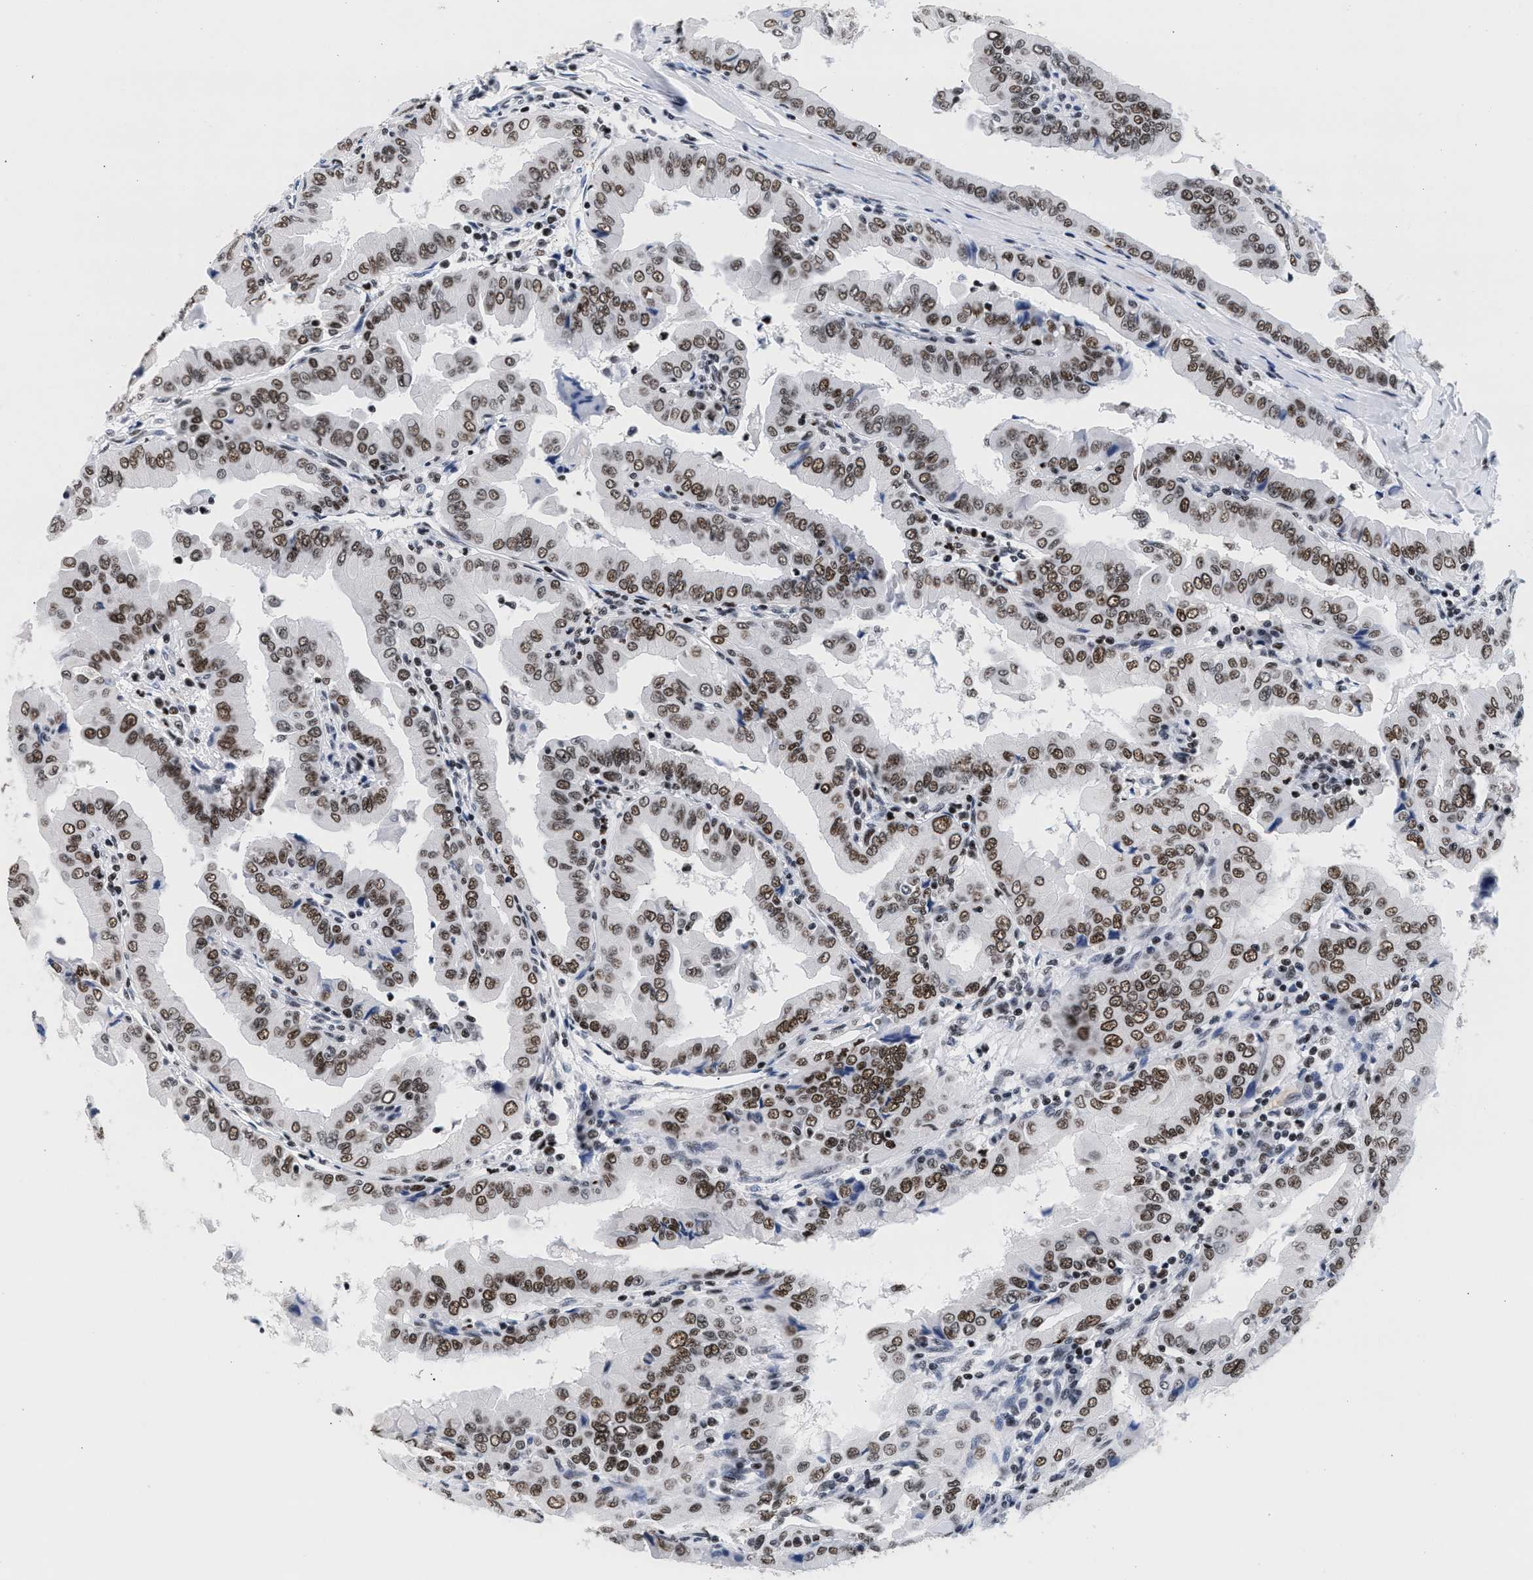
{"staining": {"intensity": "moderate", "quantity": ">75%", "location": "nuclear"}, "tissue": "thyroid cancer", "cell_type": "Tumor cells", "image_type": "cancer", "snomed": [{"axis": "morphology", "description": "Papillary adenocarcinoma, NOS"}, {"axis": "topography", "description": "Thyroid gland"}], "caption": "Thyroid papillary adenocarcinoma stained with IHC shows moderate nuclear staining in about >75% of tumor cells.", "gene": "RAD21", "patient": {"sex": "male", "age": 33}}